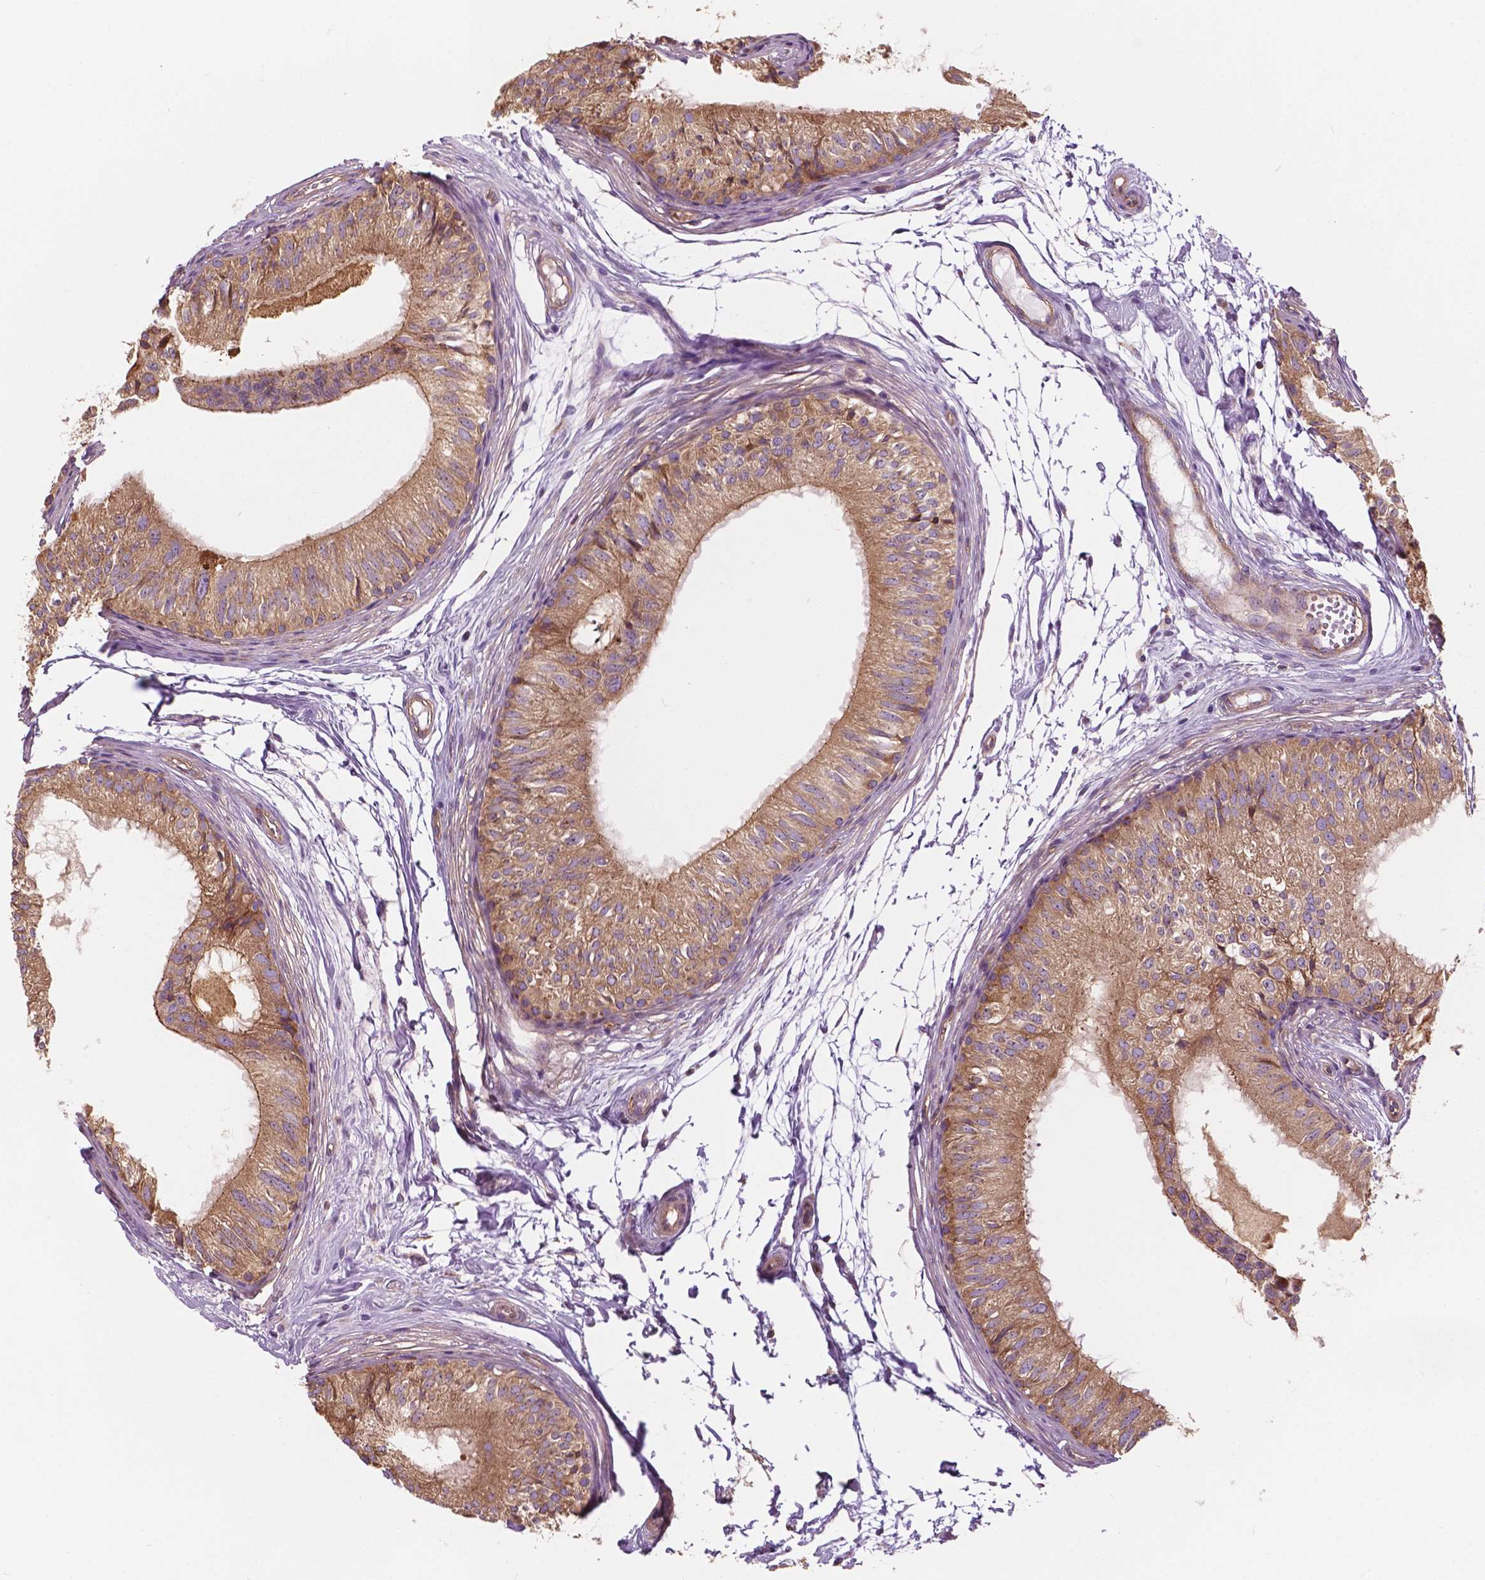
{"staining": {"intensity": "moderate", "quantity": ">75%", "location": "cytoplasmic/membranous"}, "tissue": "epididymis", "cell_type": "Glandular cells", "image_type": "normal", "snomed": [{"axis": "morphology", "description": "Normal tissue, NOS"}, {"axis": "topography", "description": "Epididymis"}], "caption": "This histopathology image displays IHC staining of normal human epididymis, with medium moderate cytoplasmic/membranous positivity in approximately >75% of glandular cells.", "gene": "SURF4", "patient": {"sex": "male", "age": 25}}